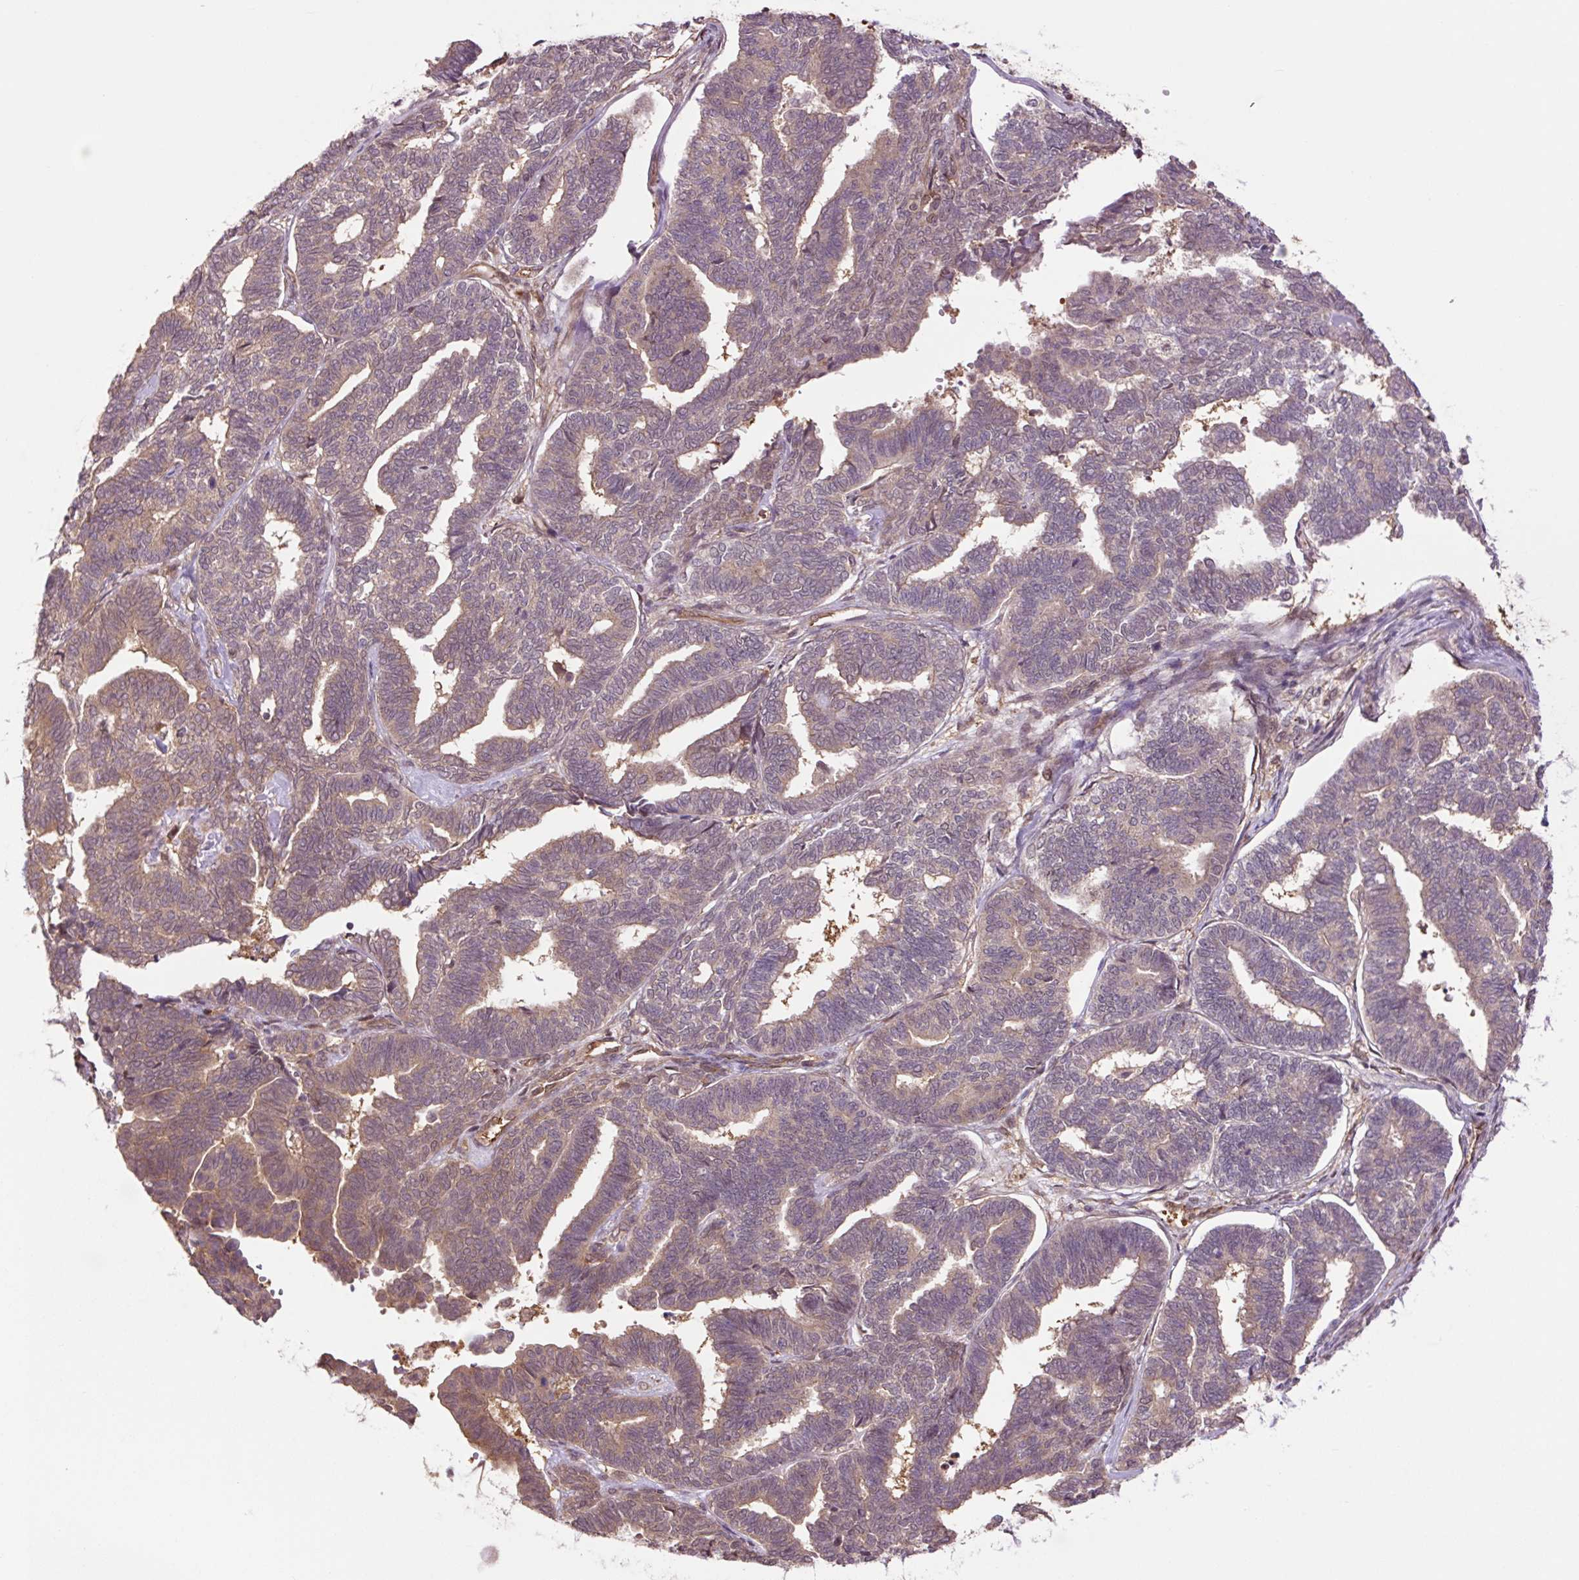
{"staining": {"intensity": "weak", "quantity": "25%-75%", "location": "cytoplasmic/membranous"}, "tissue": "endometrial cancer", "cell_type": "Tumor cells", "image_type": "cancer", "snomed": [{"axis": "morphology", "description": "Adenocarcinoma, NOS"}, {"axis": "topography", "description": "Endometrium"}], "caption": "Brown immunohistochemical staining in endometrial adenocarcinoma shows weak cytoplasmic/membranous expression in about 25%-75% of tumor cells.", "gene": "TPT1", "patient": {"sex": "female", "age": 70}}